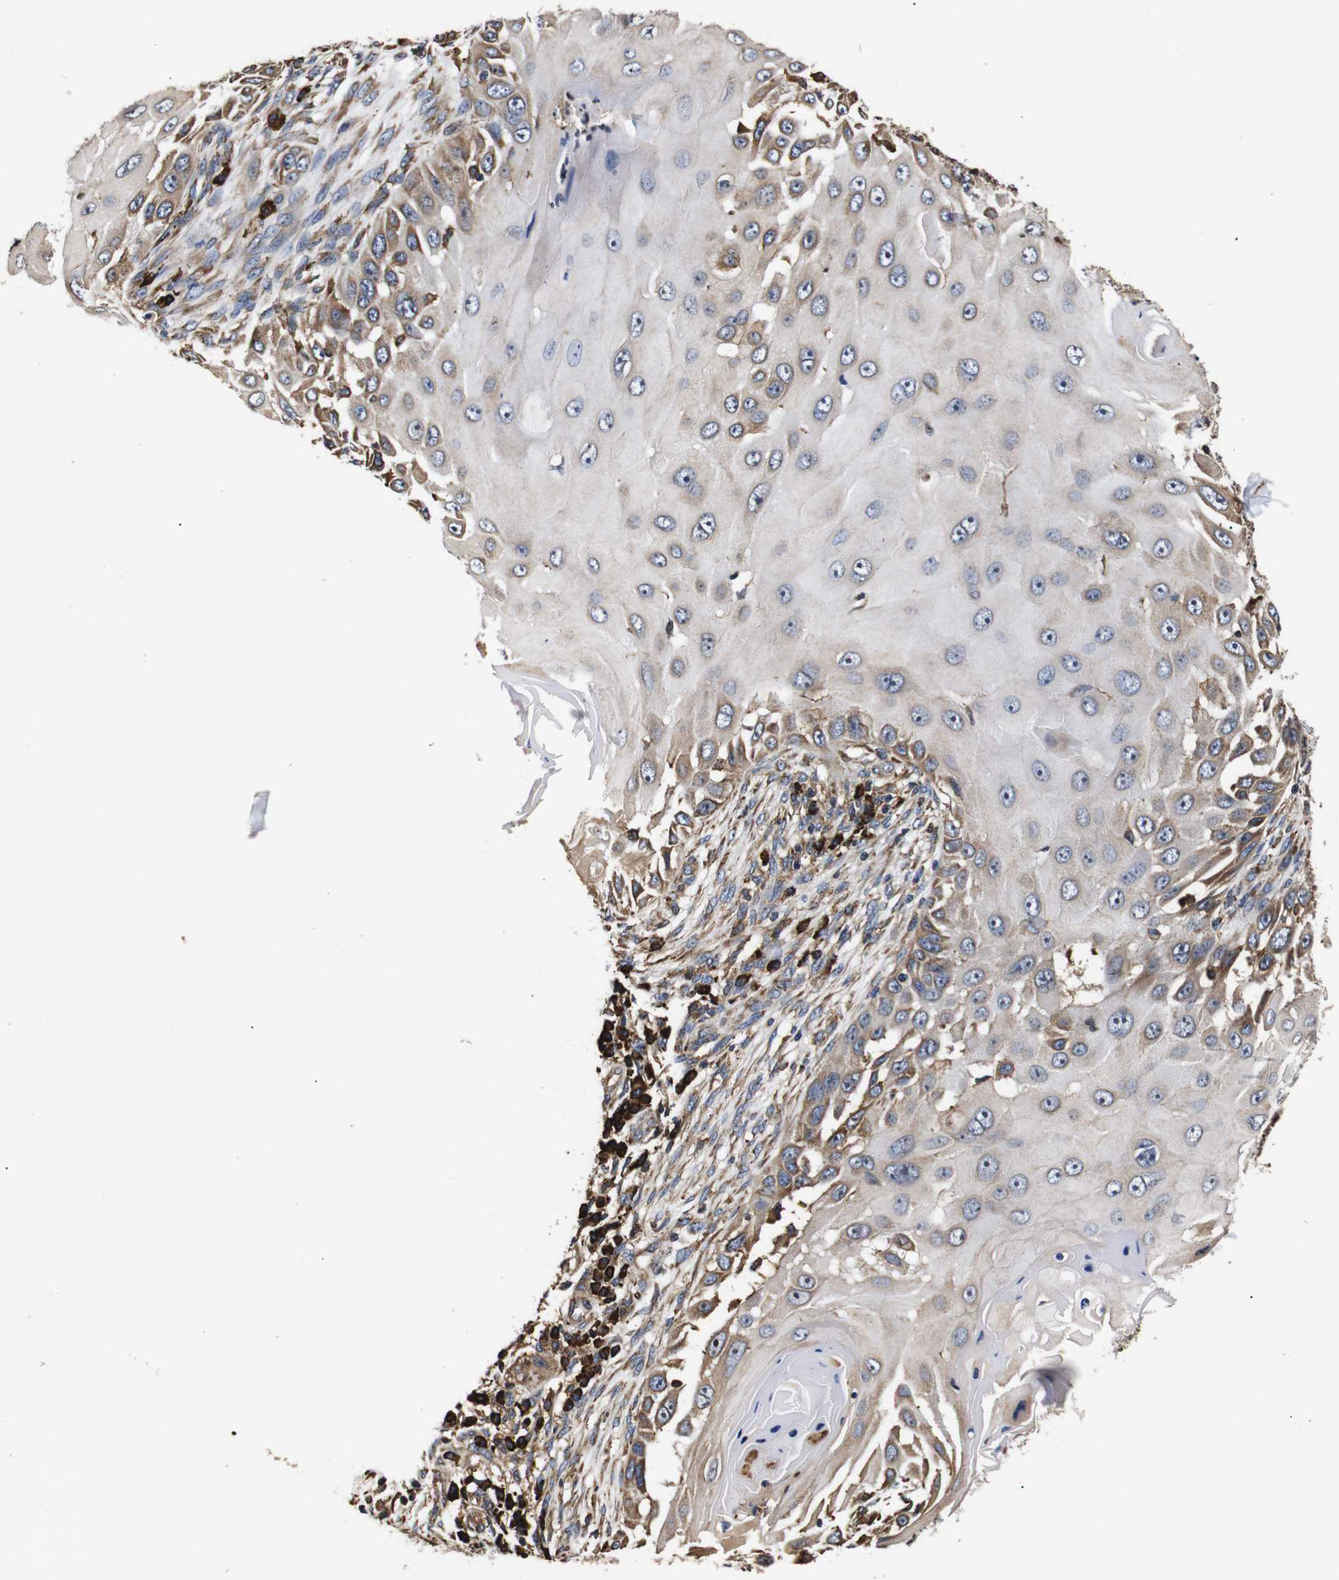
{"staining": {"intensity": "moderate", "quantity": "<25%", "location": "cytoplasmic/membranous"}, "tissue": "skin cancer", "cell_type": "Tumor cells", "image_type": "cancer", "snomed": [{"axis": "morphology", "description": "Squamous cell carcinoma, NOS"}, {"axis": "topography", "description": "Skin"}], "caption": "Immunohistochemistry (IHC) of human skin squamous cell carcinoma shows low levels of moderate cytoplasmic/membranous staining in about <25% of tumor cells.", "gene": "HHIP", "patient": {"sex": "female", "age": 44}}